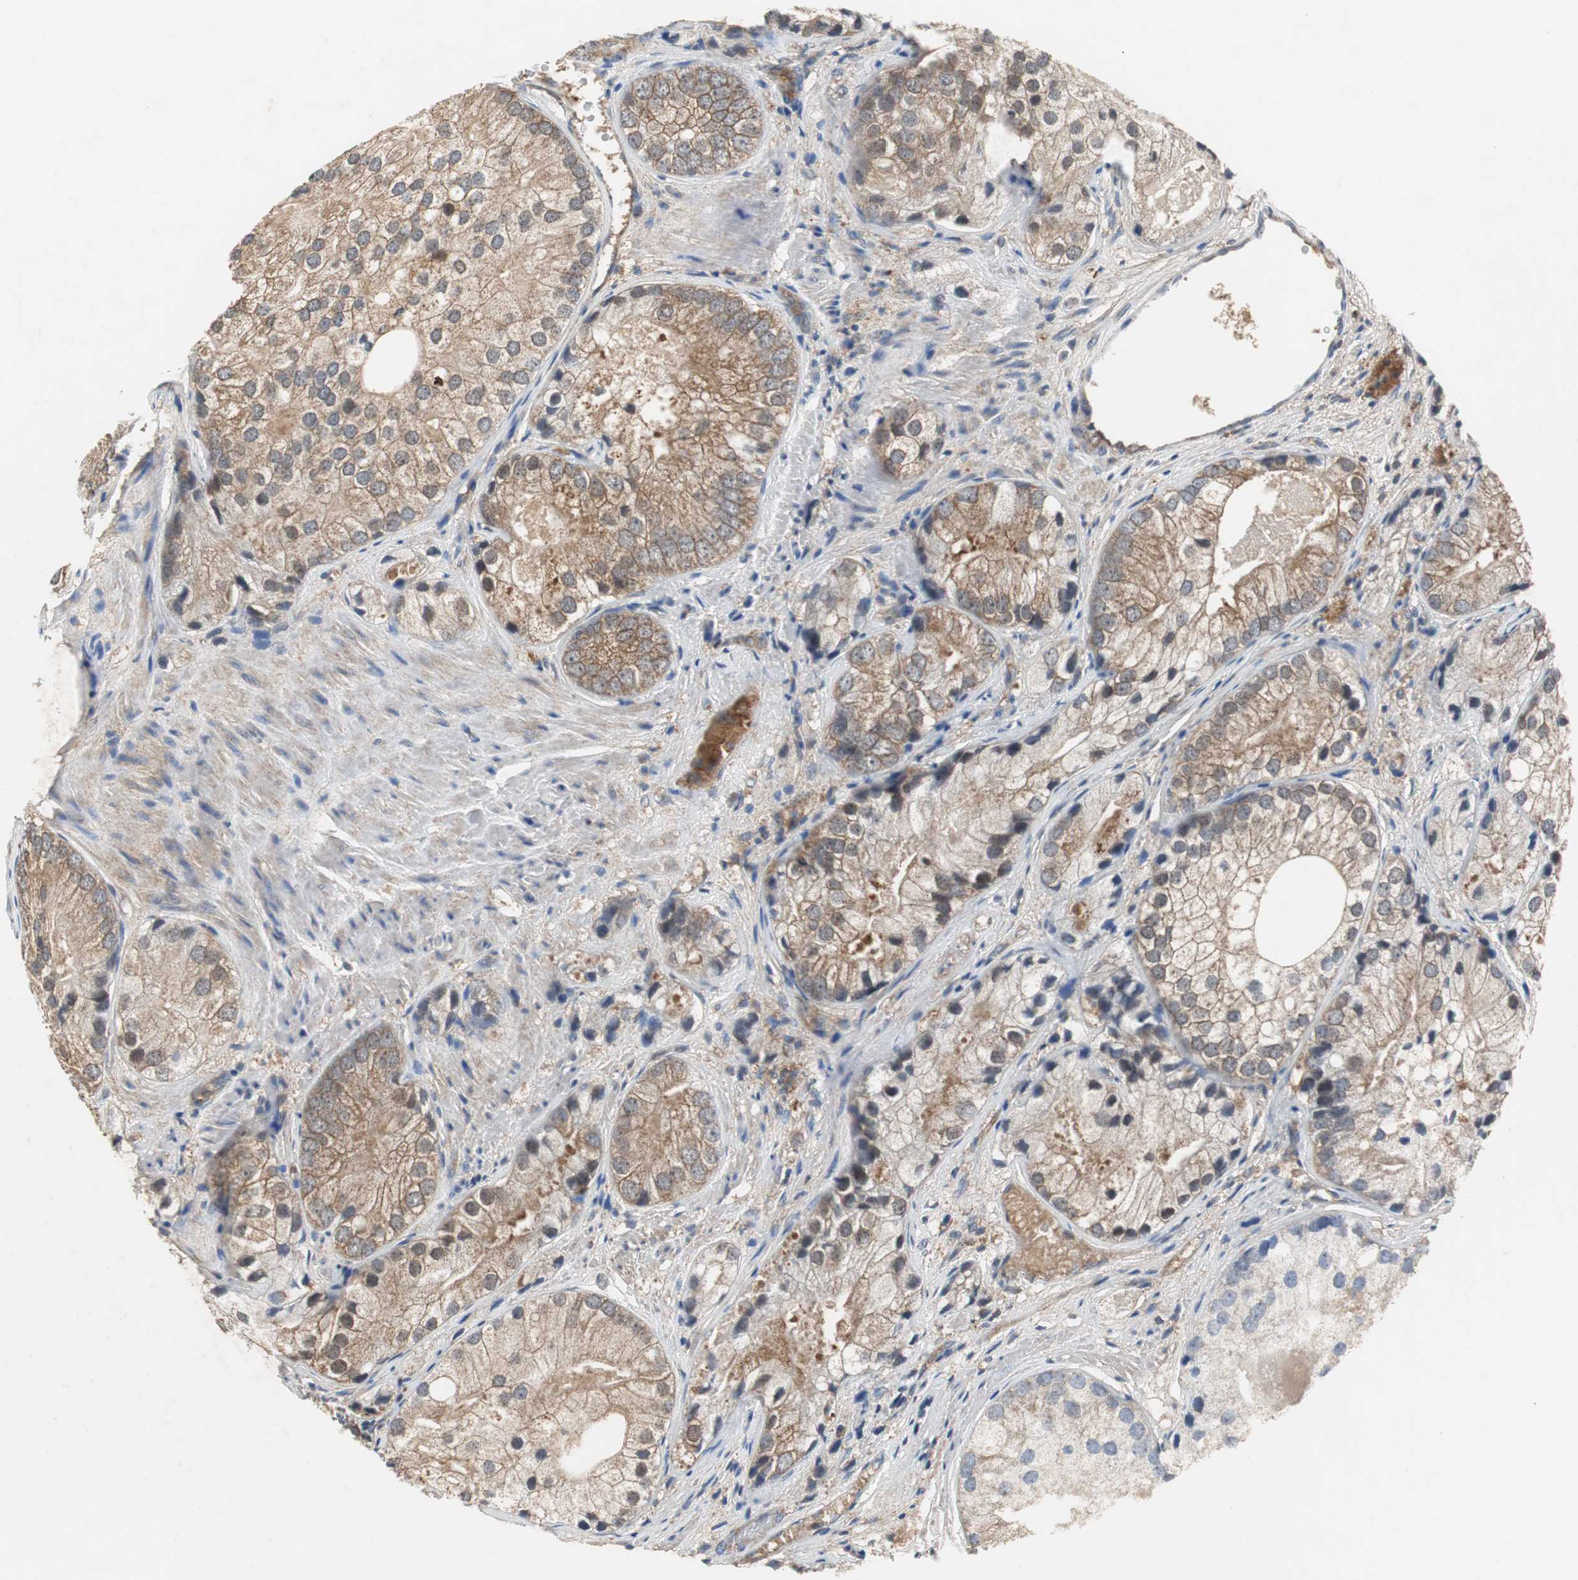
{"staining": {"intensity": "moderate", "quantity": "25%-75%", "location": "cytoplasmic/membranous"}, "tissue": "prostate cancer", "cell_type": "Tumor cells", "image_type": "cancer", "snomed": [{"axis": "morphology", "description": "Adenocarcinoma, Low grade"}, {"axis": "topography", "description": "Prostate"}], "caption": "Immunohistochemical staining of prostate cancer shows moderate cytoplasmic/membranous protein positivity in approximately 25%-75% of tumor cells. (Brightfield microscopy of DAB IHC at high magnification).", "gene": "VBP1", "patient": {"sex": "male", "age": 69}}